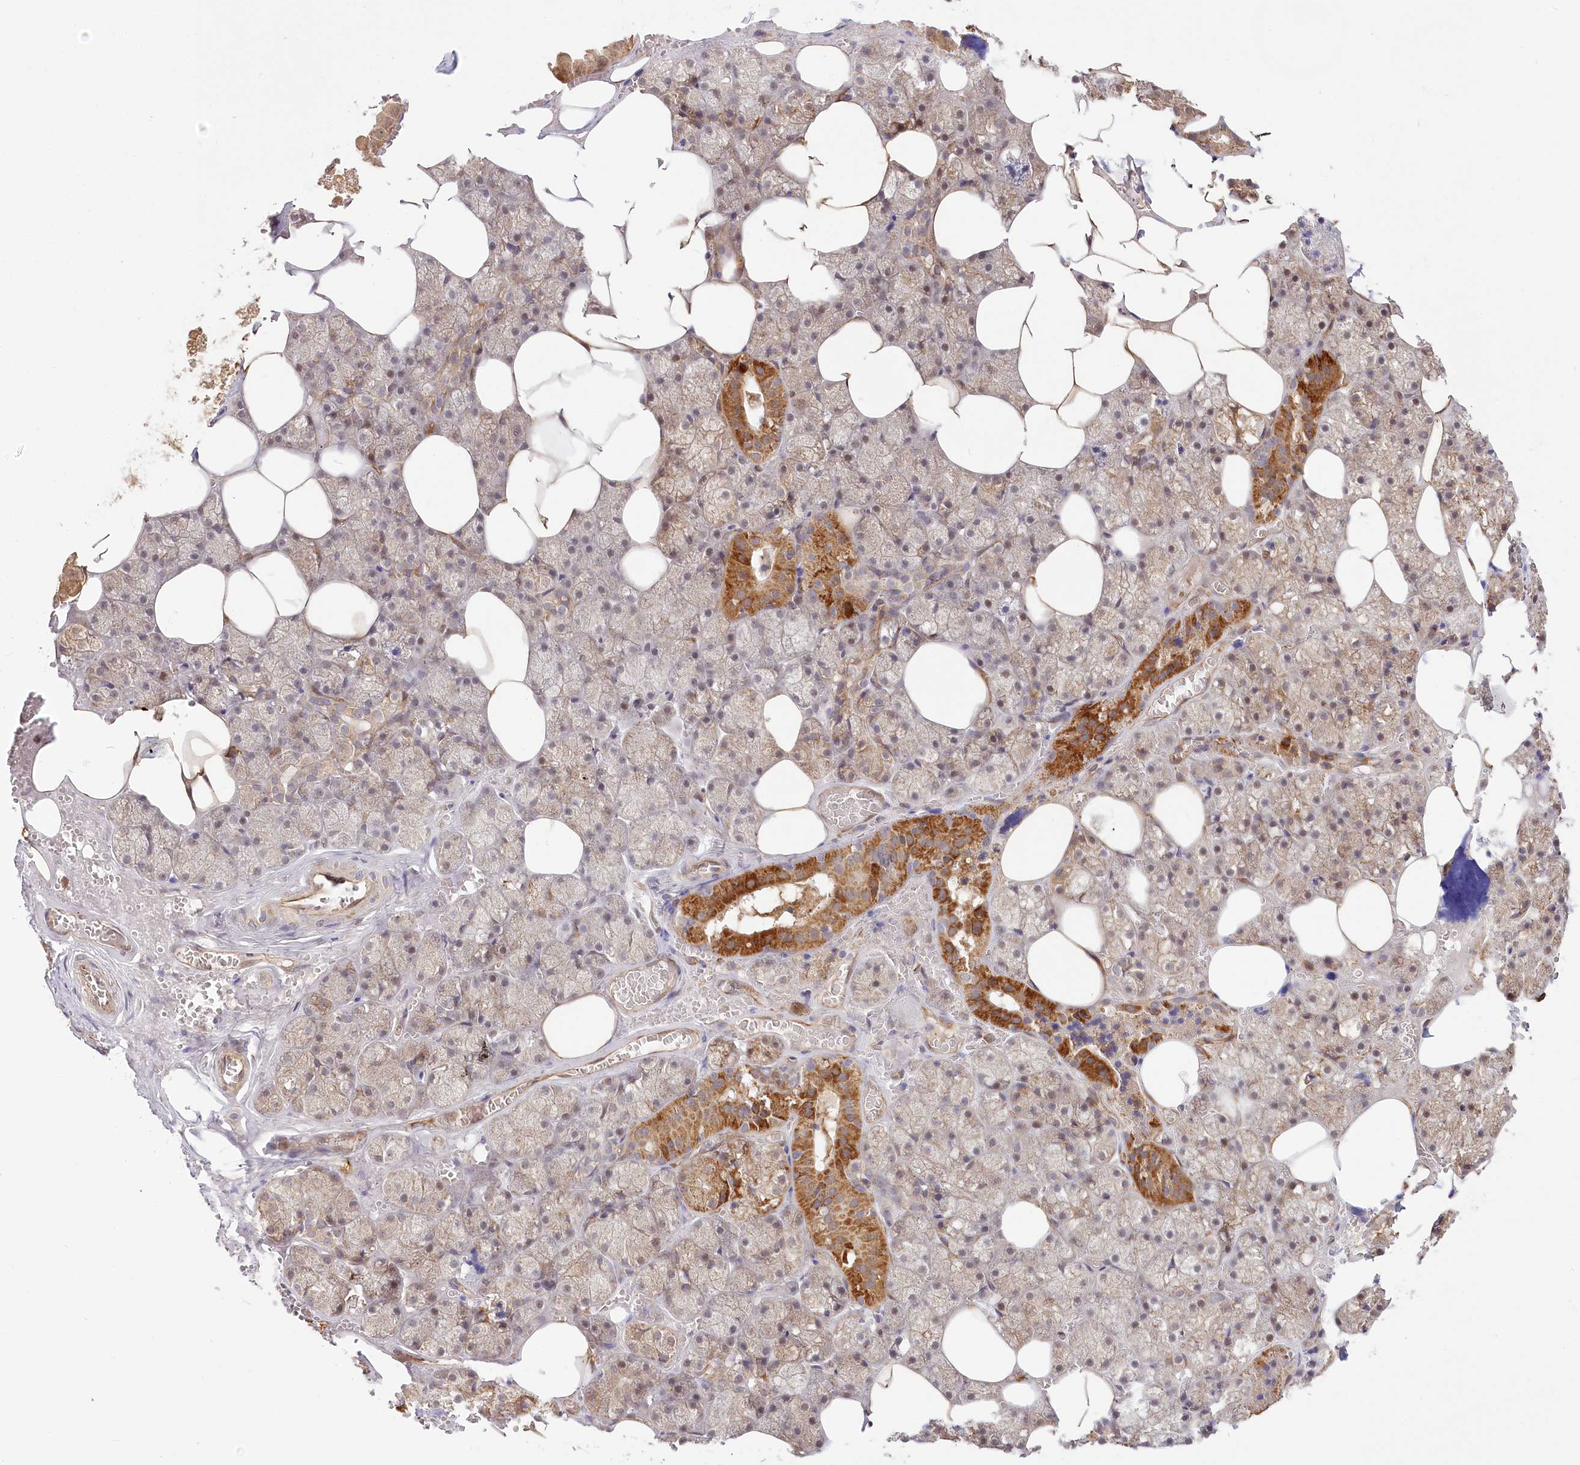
{"staining": {"intensity": "moderate", "quantity": "25%-75%", "location": "cytoplasmic/membranous"}, "tissue": "salivary gland", "cell_type": "Glandular cells", "image_type": "normal", "snomed": [{"axis": "morphology", "description": "Normal tissue, NOS"}, {"axis": "topography", "description": "Salivary gland"}], "caption": "Protein staining demonstrates moderate cytoplasmic/membranous expression in approximately 25%-75% of glandular cells in normal salivary gland.", "gene": "CEP70", "patient": {"sex": "male", "age": 62}}